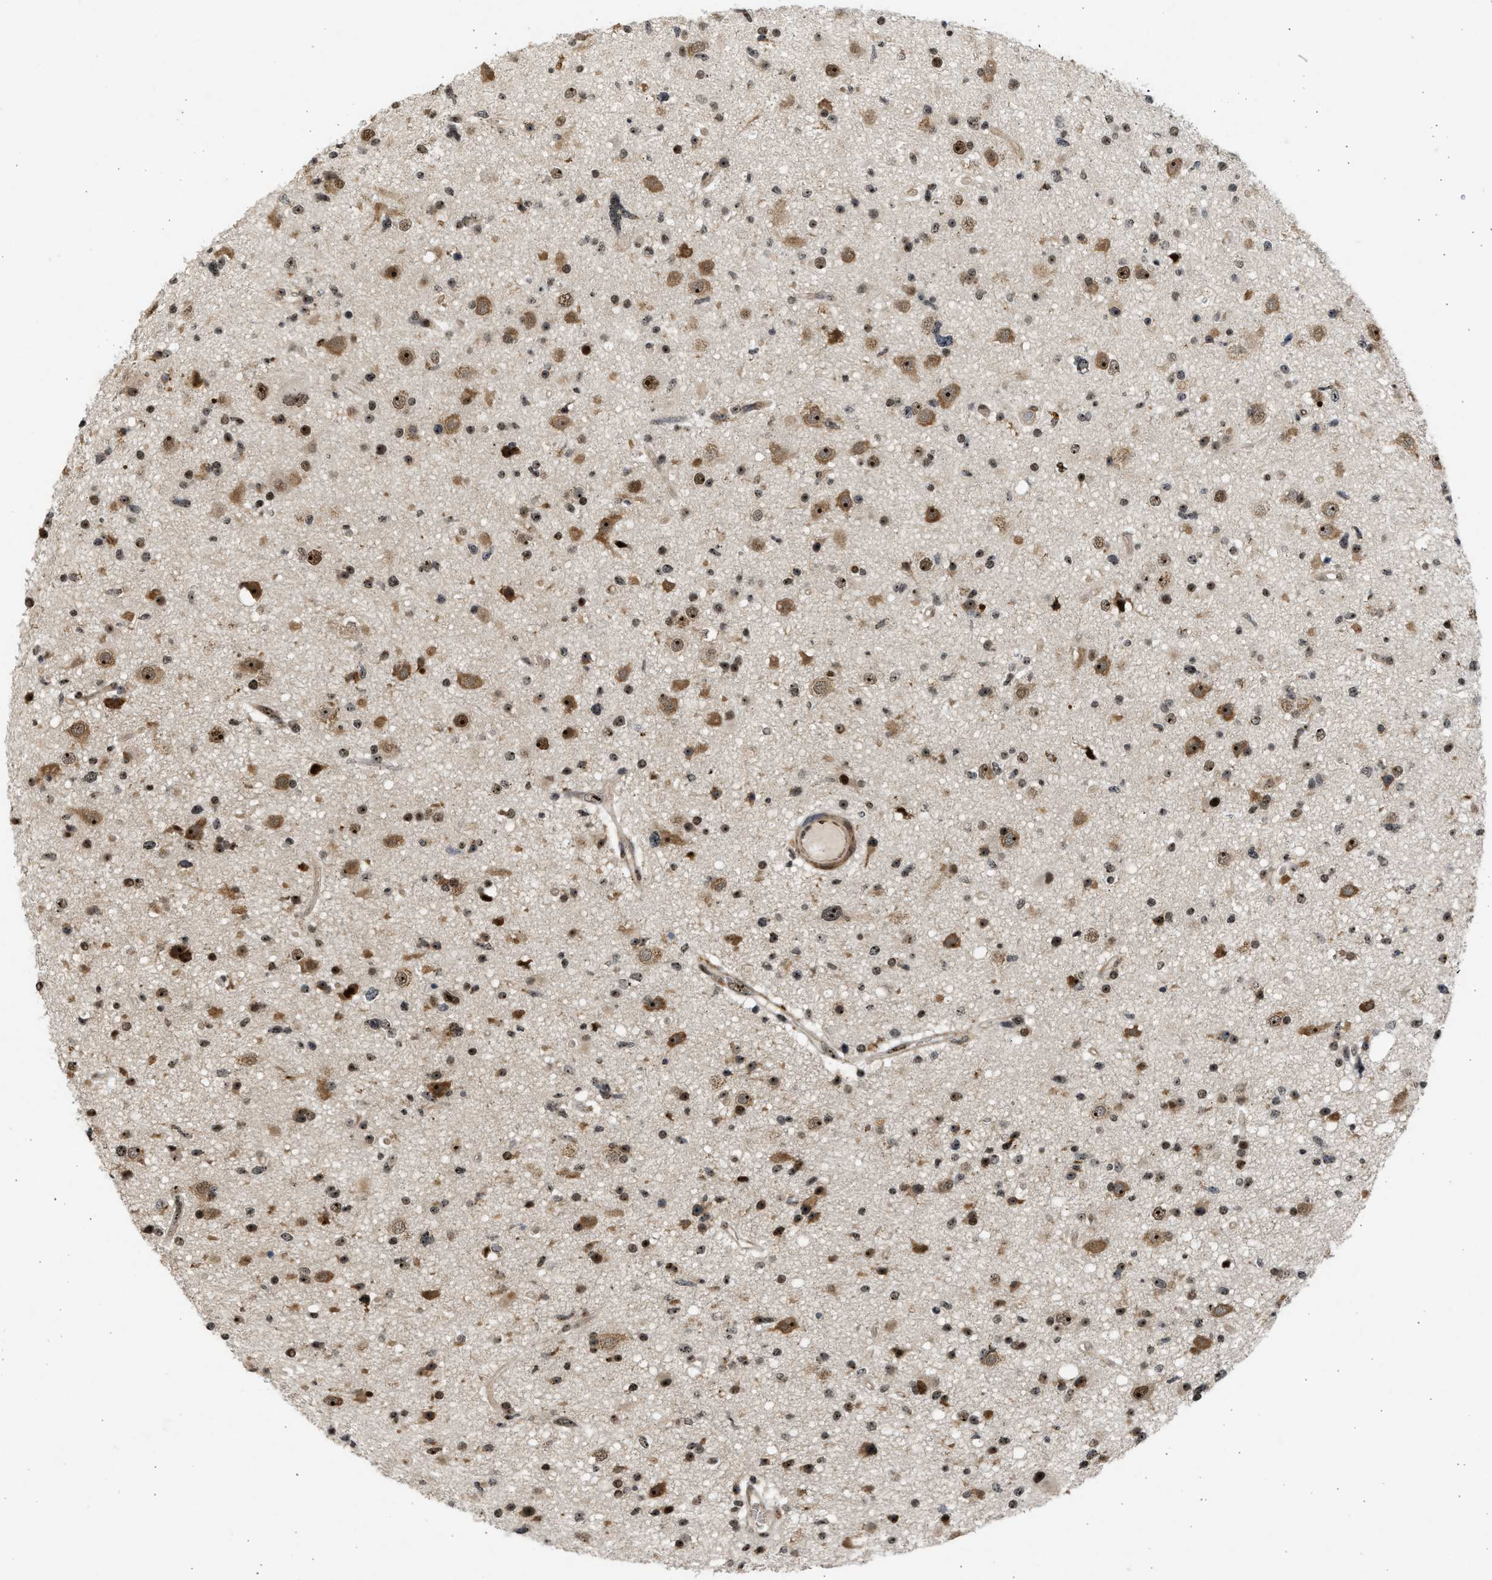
{"staining": {"intensity": "moderate", "quantity": ">75%", "location": "nuclear"}, "tissue": "glioma", "cell_type": "Tumor cells", "image_type": "cancer", "snomed": [{"axis": "morphology", "description": "Glioma, malignant, High grade"}, {"axis": "topography", "description": "Brain"}], "caption": "This histopathology image exhibits IHC staining of glioma, with medium moderate nuclear expression in approximately >75% of tumor cells.", "gene": "TFDP2", "patient": {"sex": "male", "age": 33}}